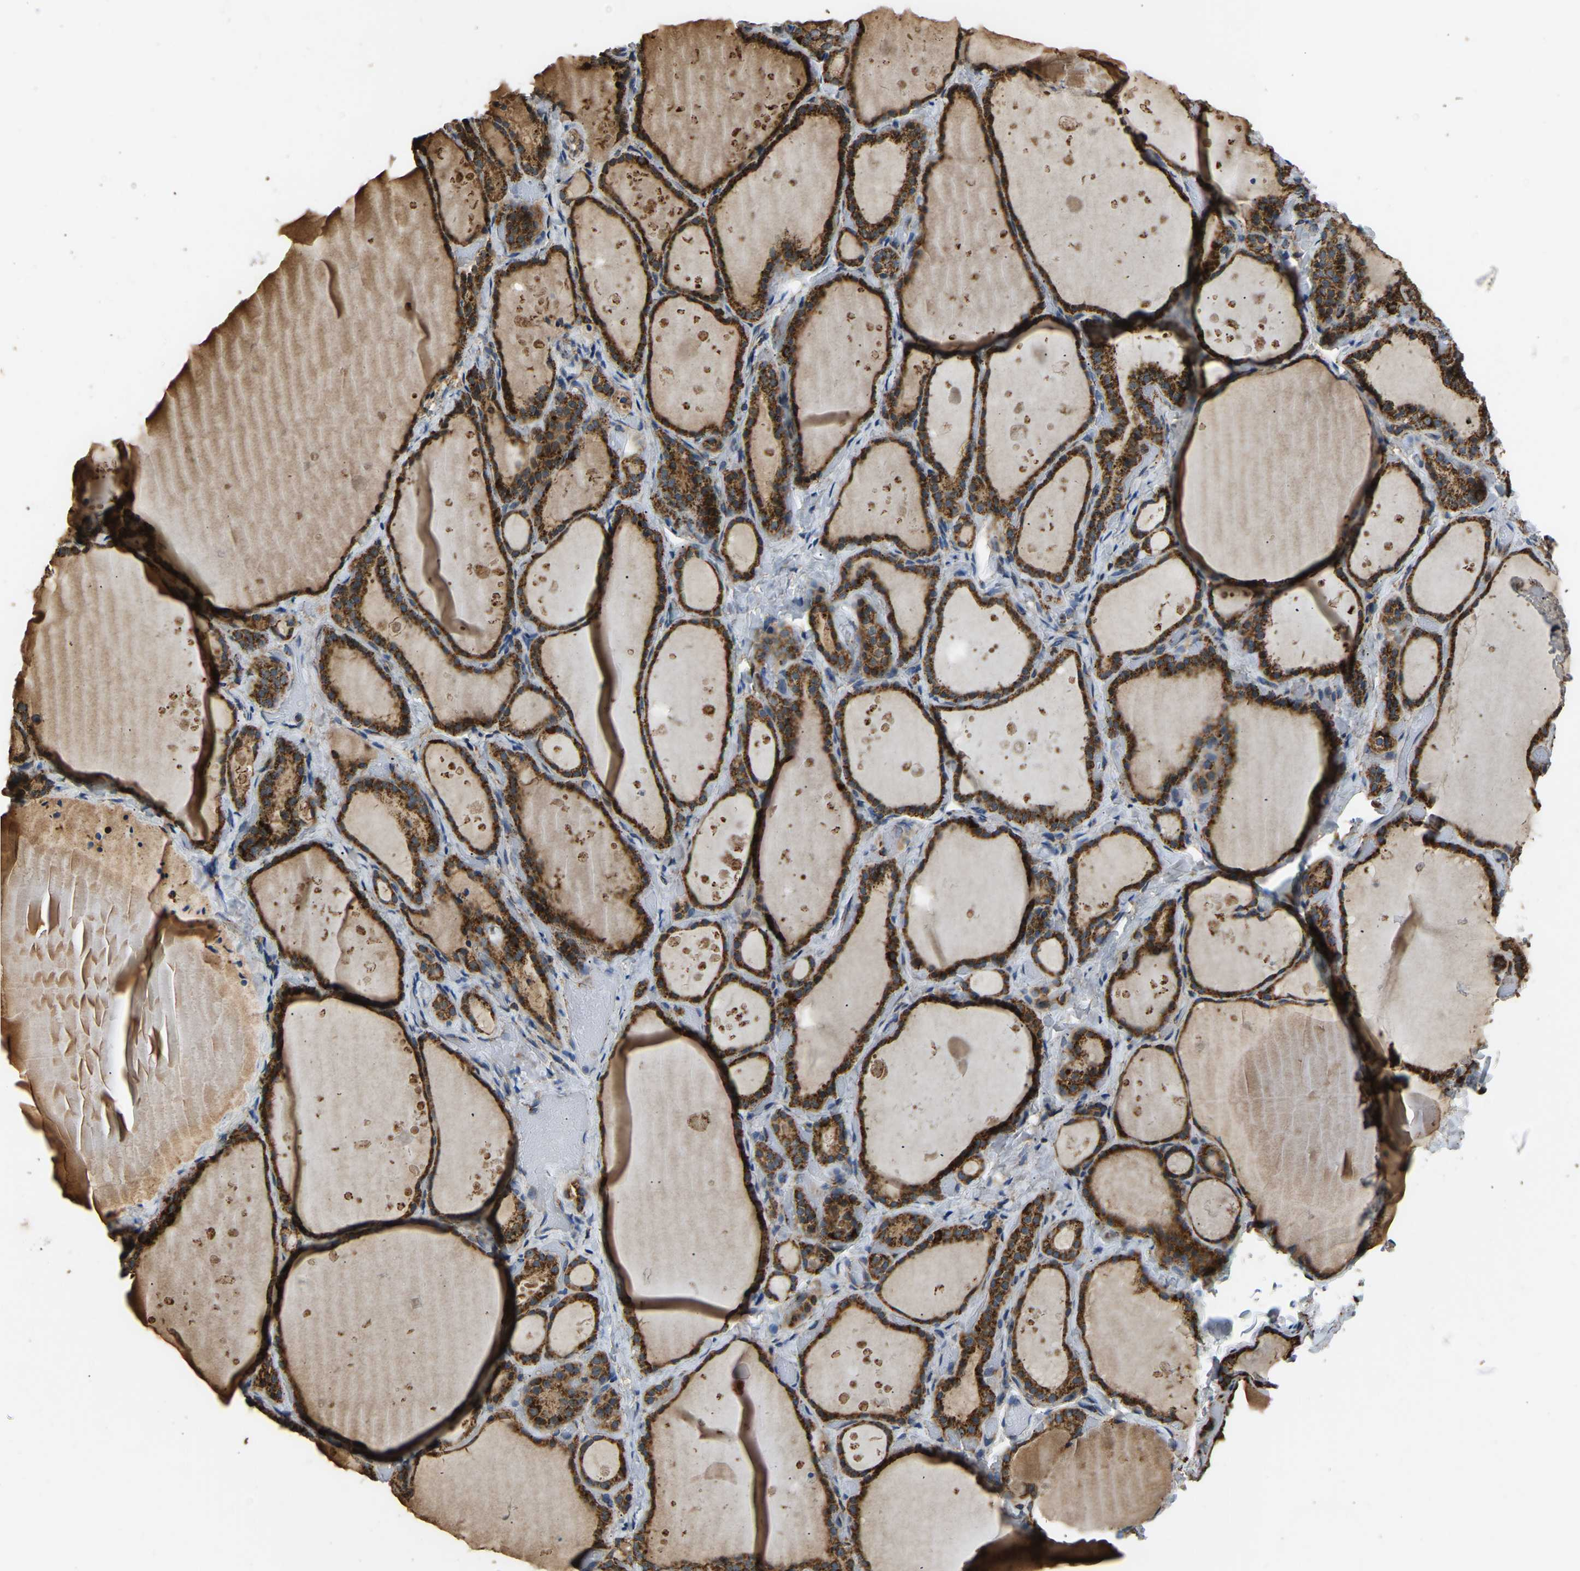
{"staining": {"intensity": "strong", "quantity": ">75%", "location": "cytoplasmic/membranous"}, "tissue": "thyroid gland", "cell_type": "Glandular cells", "image_type": "normal", "snomed": [{"axis": "morphology", "description": "Normal tissue, NOS"}, {"axis": "topography", "description": "Thyroid gland"}], "caption": "An immunohistochemistry (IHC) micrograph of benign tissue is shown. Protein staining in brown highlights strong cytoplasmic/membranous positivity in thyroid gland within glandular cells. The staining was performed using DAB, with brown indicating positive protein expression. Nuclei are stained blue with hematoxylin.", "gene": "TUFM", "patient": {"sex": "female", "age": 44}}